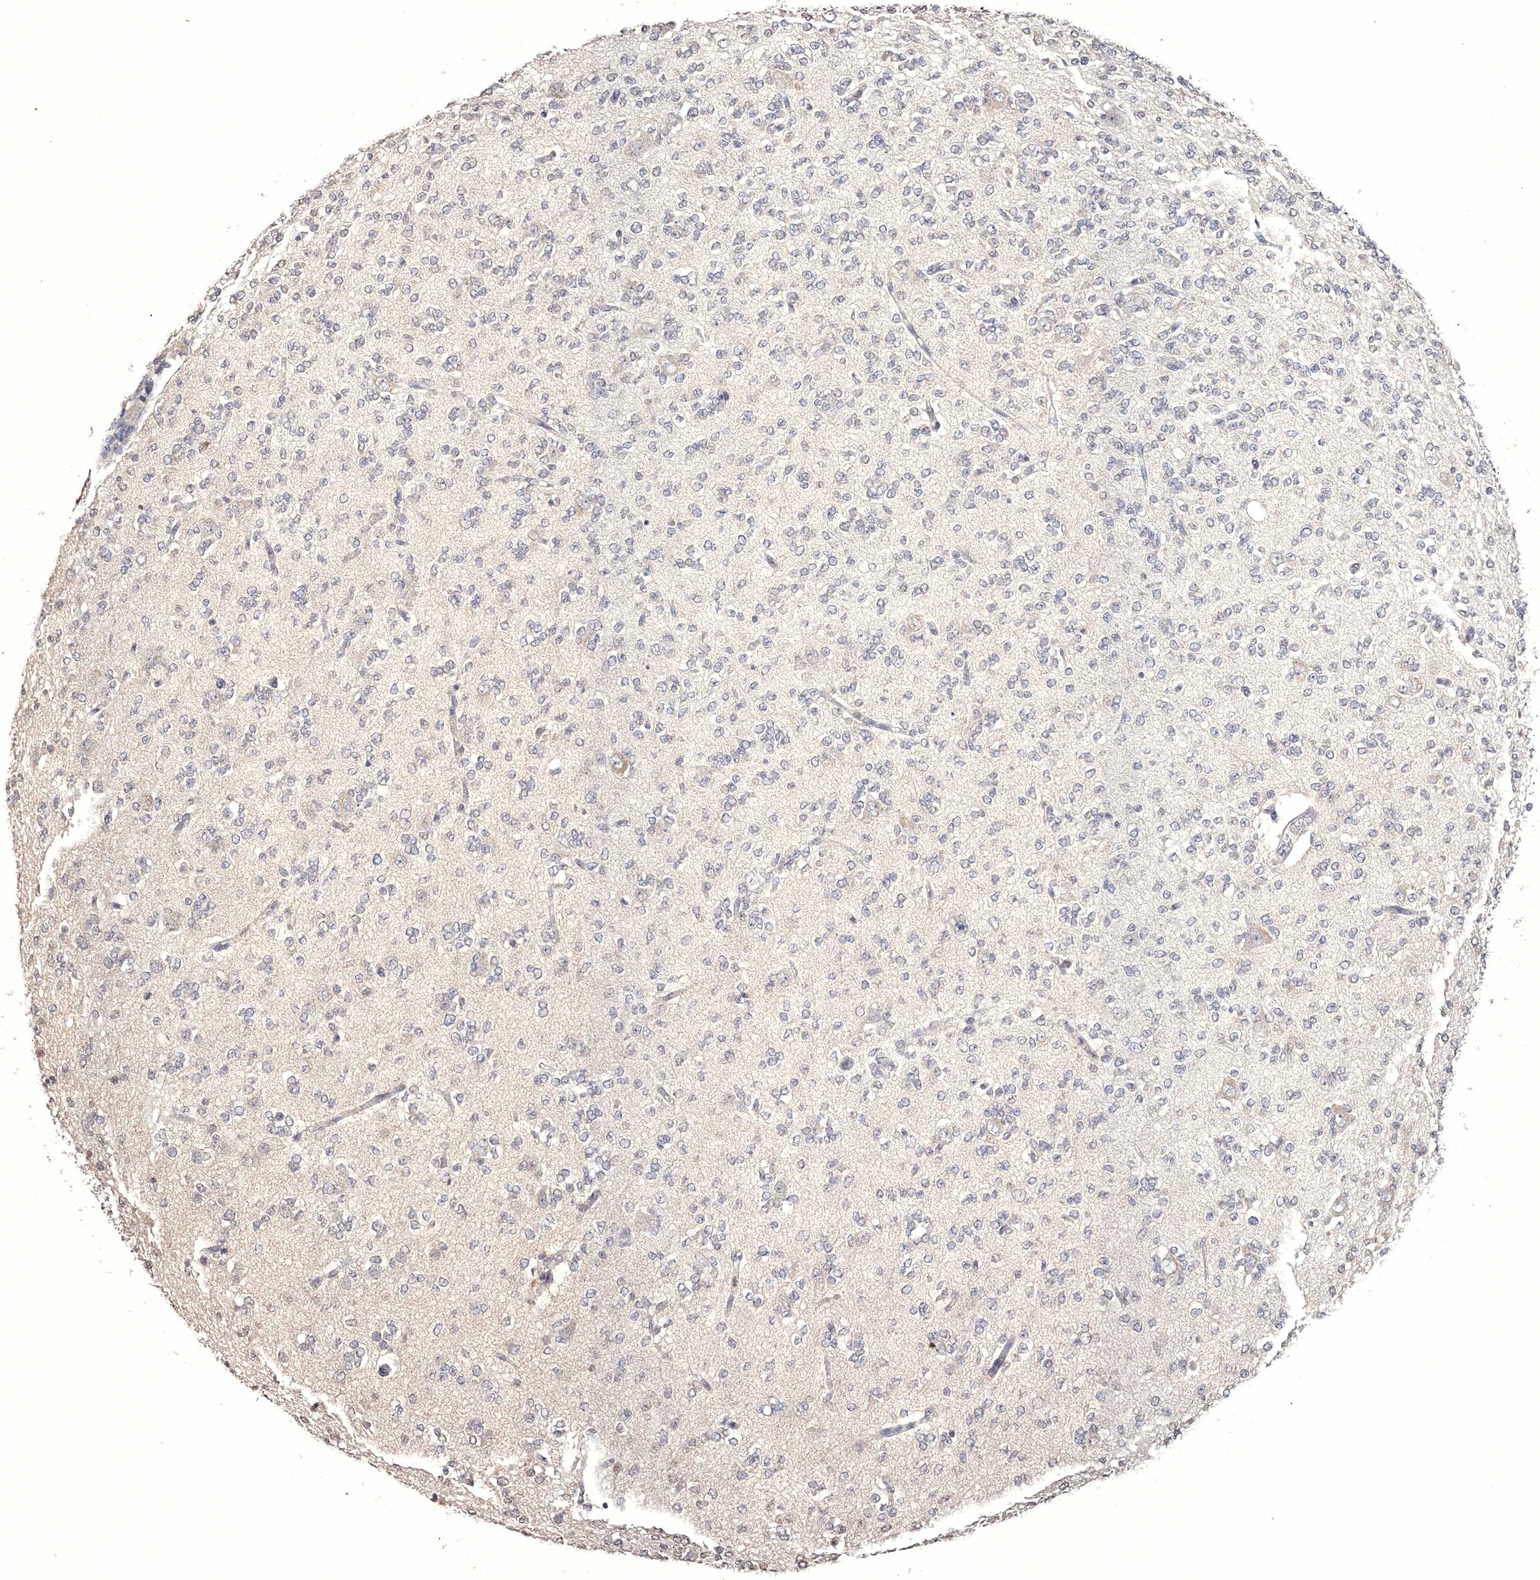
{"staining": {"intensity": "negative", "quantity": "none", "location": "none"}, "tissue": "glioma", "cell_type": "Tumor cells", "image_type": "cancer", "snomed": [{"axis": "morphology", "description": "Glioma, malignant, Low grade"}, {"axis": "topography", "description": "Brain"}], "caption": "The immunohistochemistry (IHC) photomicrograph has no significant positivity in tumor cells of malignant glioma (low-grade) tissue.", "gene": "GPN1", "patient": {"sex": "male", "age": 38}}